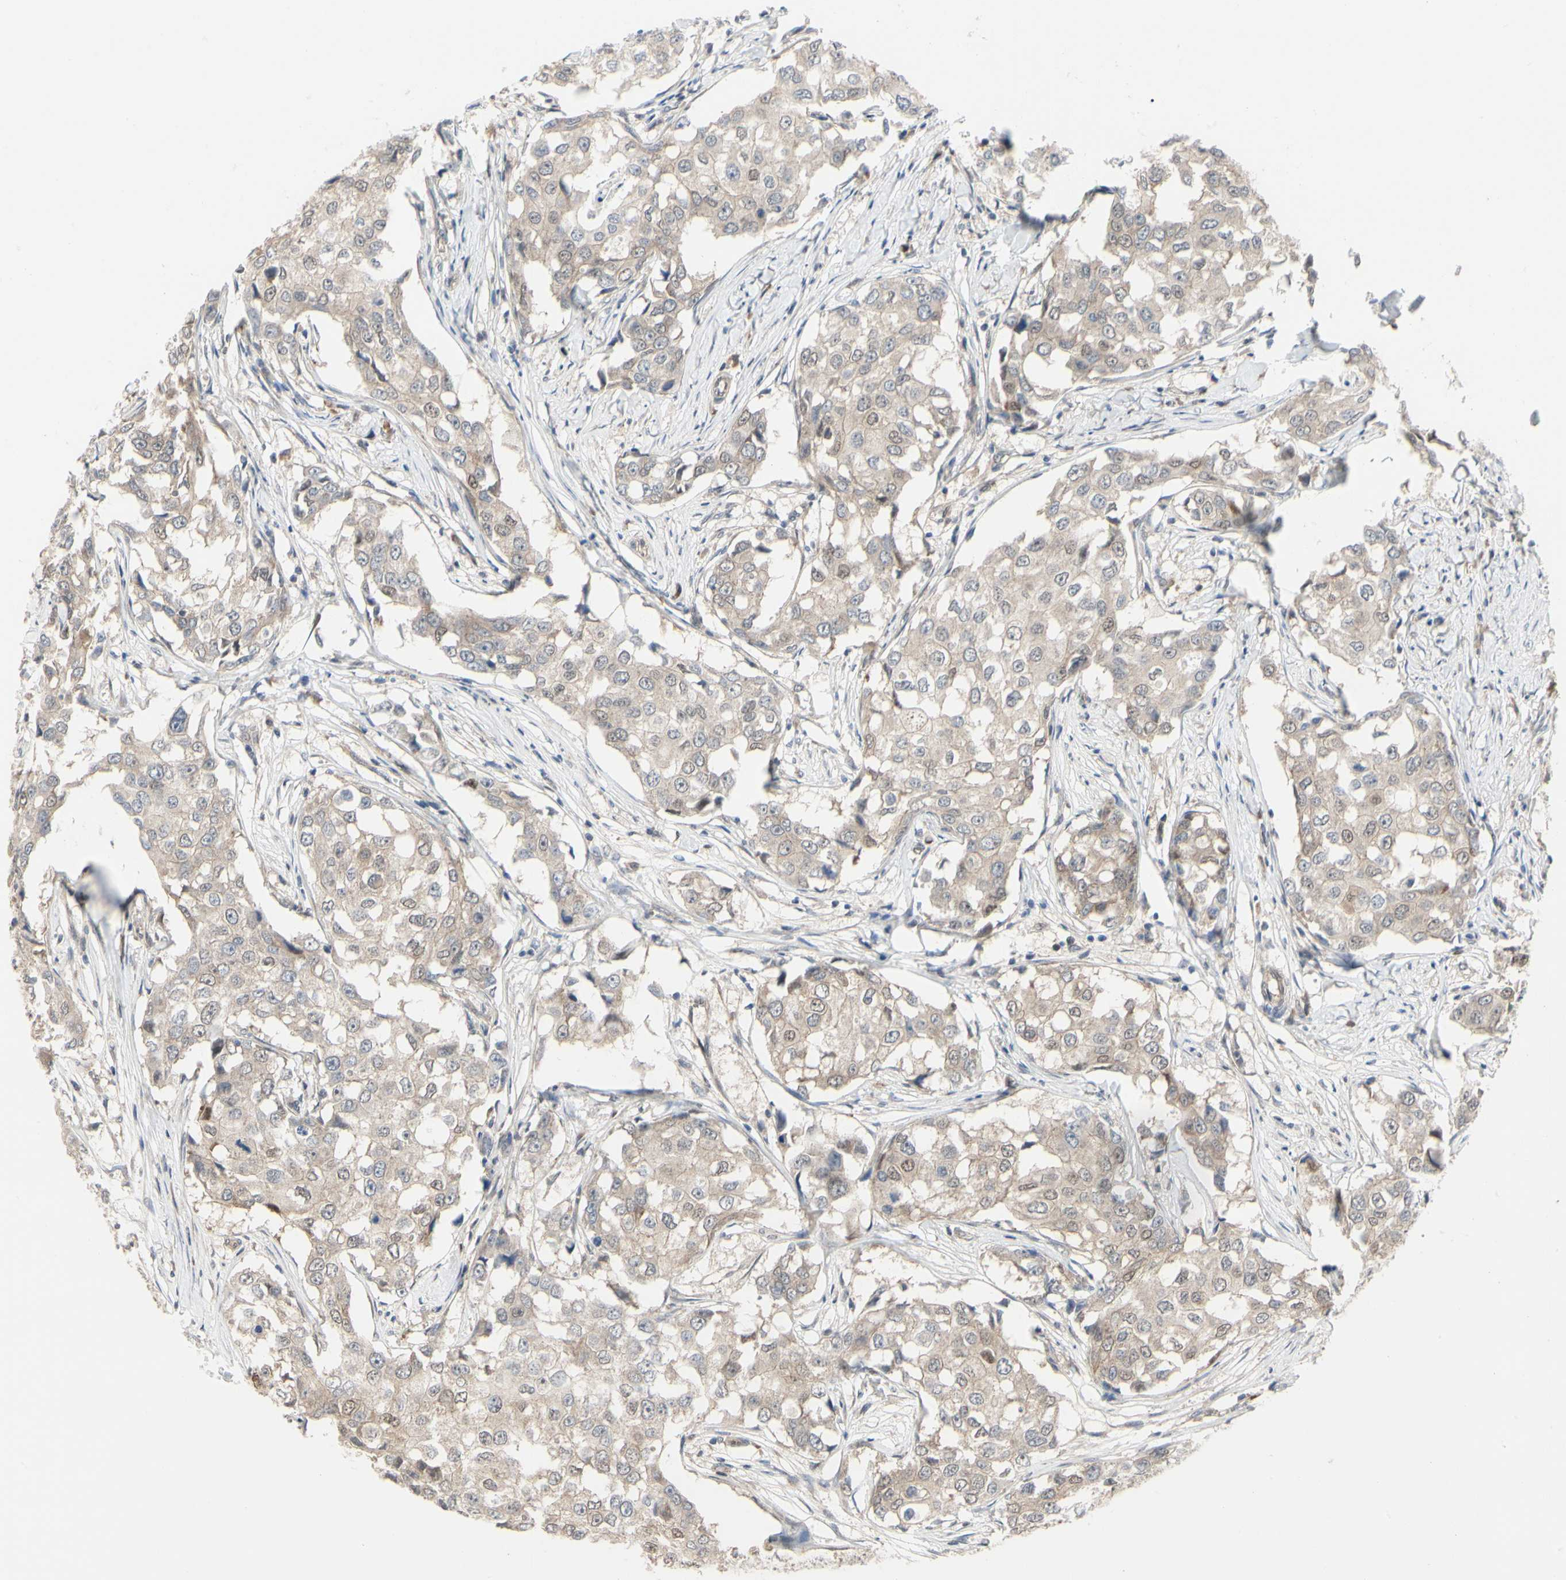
{"staining": {"intensity": "weak", "quantity": ">75%", "location": "cytoplasmic/membranous"}, "tissue": "breast cancer", "cell_type": "Tumor cells", "image_type": "cancer", "snomed": [{"axis": "morphology", "description": "Duct carcinoma"}, {"axis": "topography", "description": "Breast"}], "caption": "Weak cytoplasmic/membranous staining for a protein is seen in approximately >75% of tumor cells of invasive ductal carcinoma (breast) using immunohistochemistry (IHC).", "gene": "CDK5", "patient": {"sex": "female", "age": 27}}